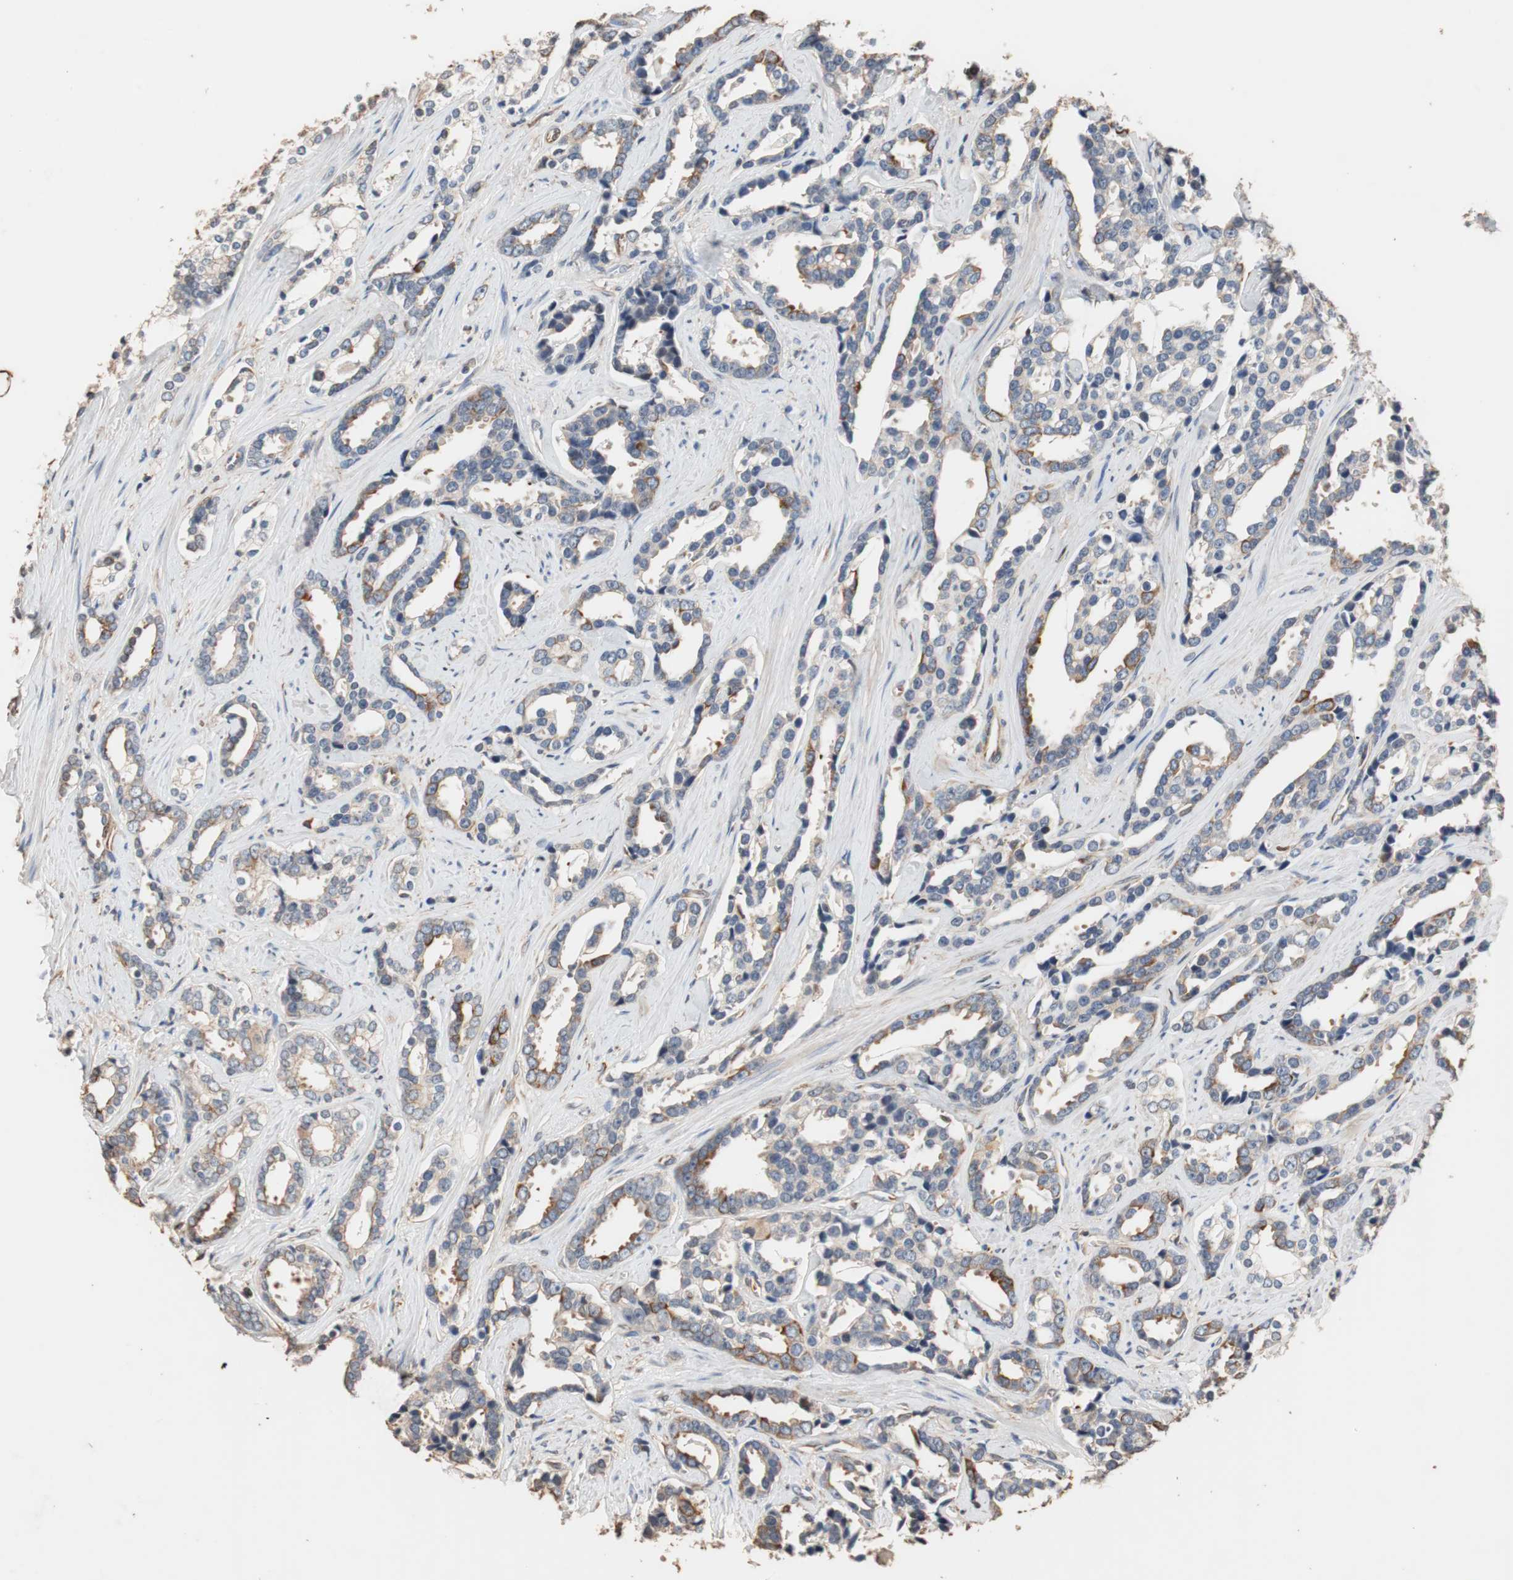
{"staining": {"intensity": "weak", "quantity": "<25%", "location": "cytoplasmic/membranous"}, "tissue": "prostate cancer", "cell_type": "Tumor cells", "image_type": "cancer", "snomed": [{"axis": "morphology", "description": "Adenocarcinoma, High grade"}, {"axis": "topography", "description": "Prostate"}], "caption": "An image of prostate adenocarcinoma (high-grade) stained for a protein shows no brown staining in tumor cells.", "gene": "TUBB", "patient": {"sex": "male", "age": 67}}